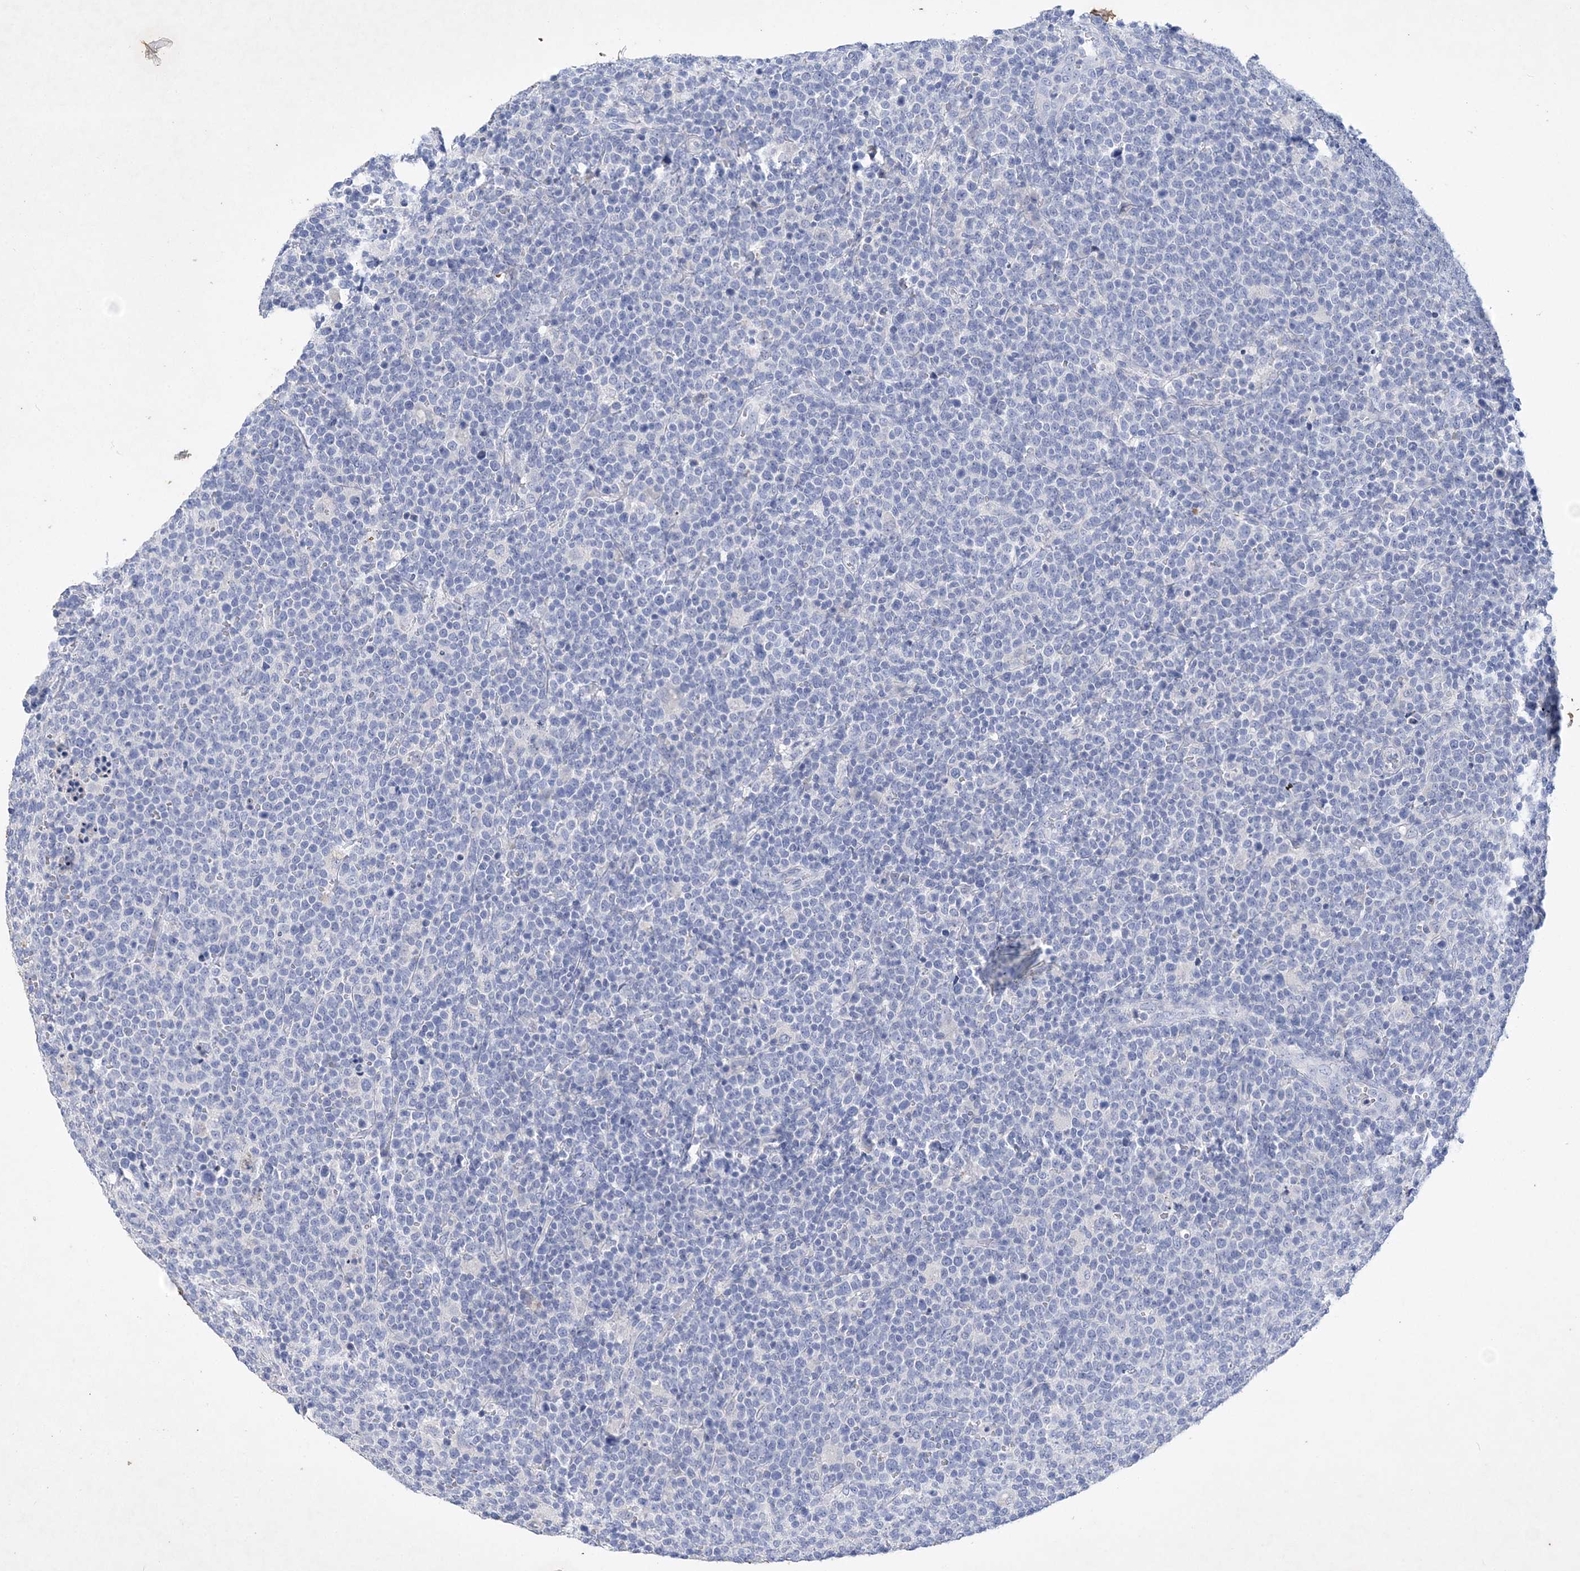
{"staining": {"intensity": "negative", "quantity": "none", "location": "none"}, "tissue": "lymphoma", "cell_type": "Tumor cells", "image_type": "cancer", "snomed": [{"axis": "morphology", "description": "Malignant lymphoma, non-Hodgkin's type, High grade"}, {"axis": "topography", "description": "Lymph node"}], "caption": "IHC micrograph of human malignant lymphoma, non-Hodgkin's type (high-grade) stained for a protein (brown), which reveals no expression in tumor cells.", "gene": "COPS8", "patient": {"sex": "male", "age": 61}}